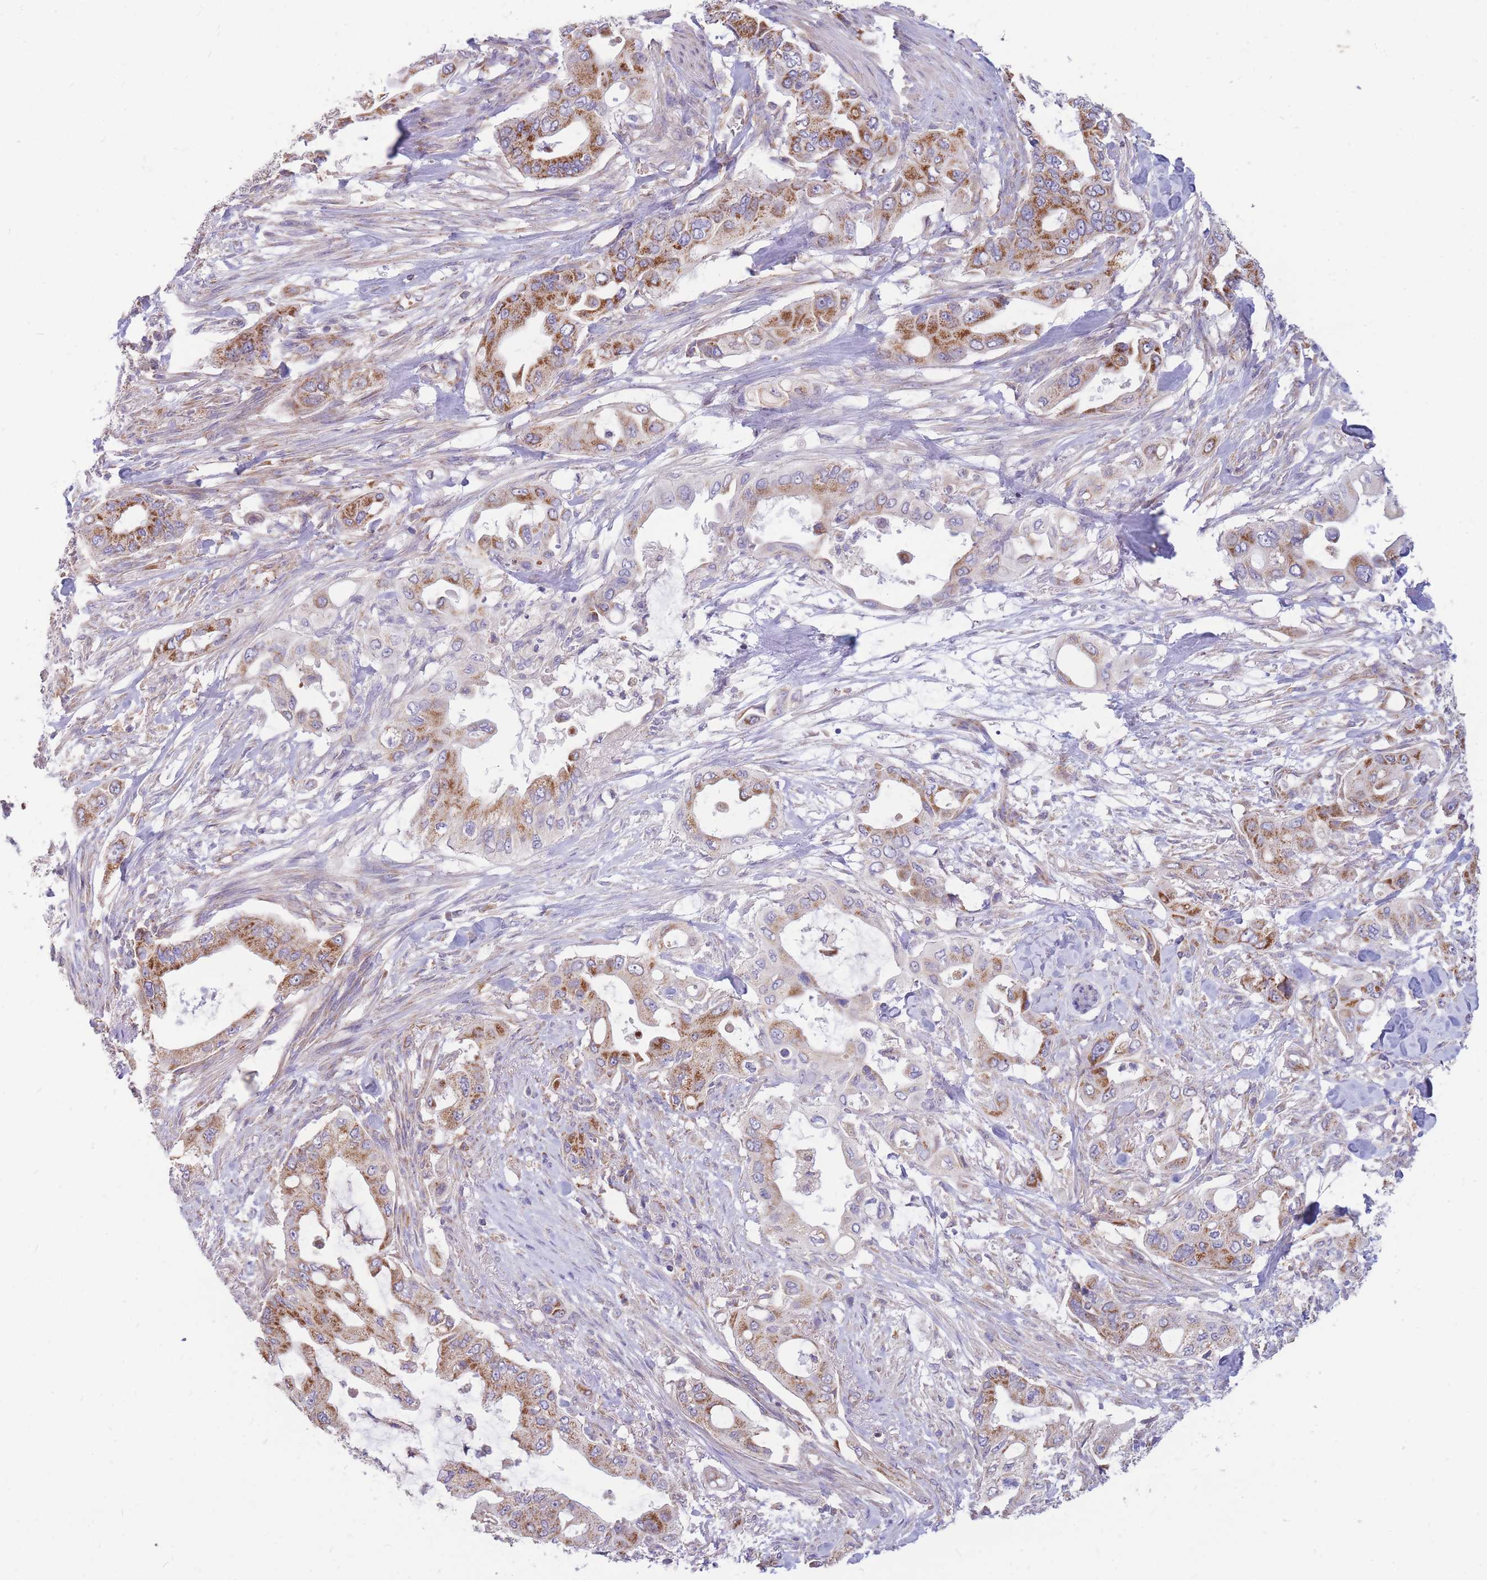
{"staining": {"intensity": "moderate", "quantity": "25%-75%", "location": "cytoplasmic/membranous"}, "tissue": "pancreatic cancer", "cell_type": "Tumor cells", "image_type": "cancer", "snomed": [{"axis": "morphology", "description": "Adenocarcinoma, NOS"}, {"axis": "topography", "description": "Pancreas"}], "caption": "IHC (DAB (3,3'-diaminobenzidine)) staining of pancreatic cancer demonstrates moderate cytoplasmic/membranous protein expression in approximately 25%-75% of tumor cells.", "gene": "MRPS9", "patient": {"sex": "male", "age": 57}}